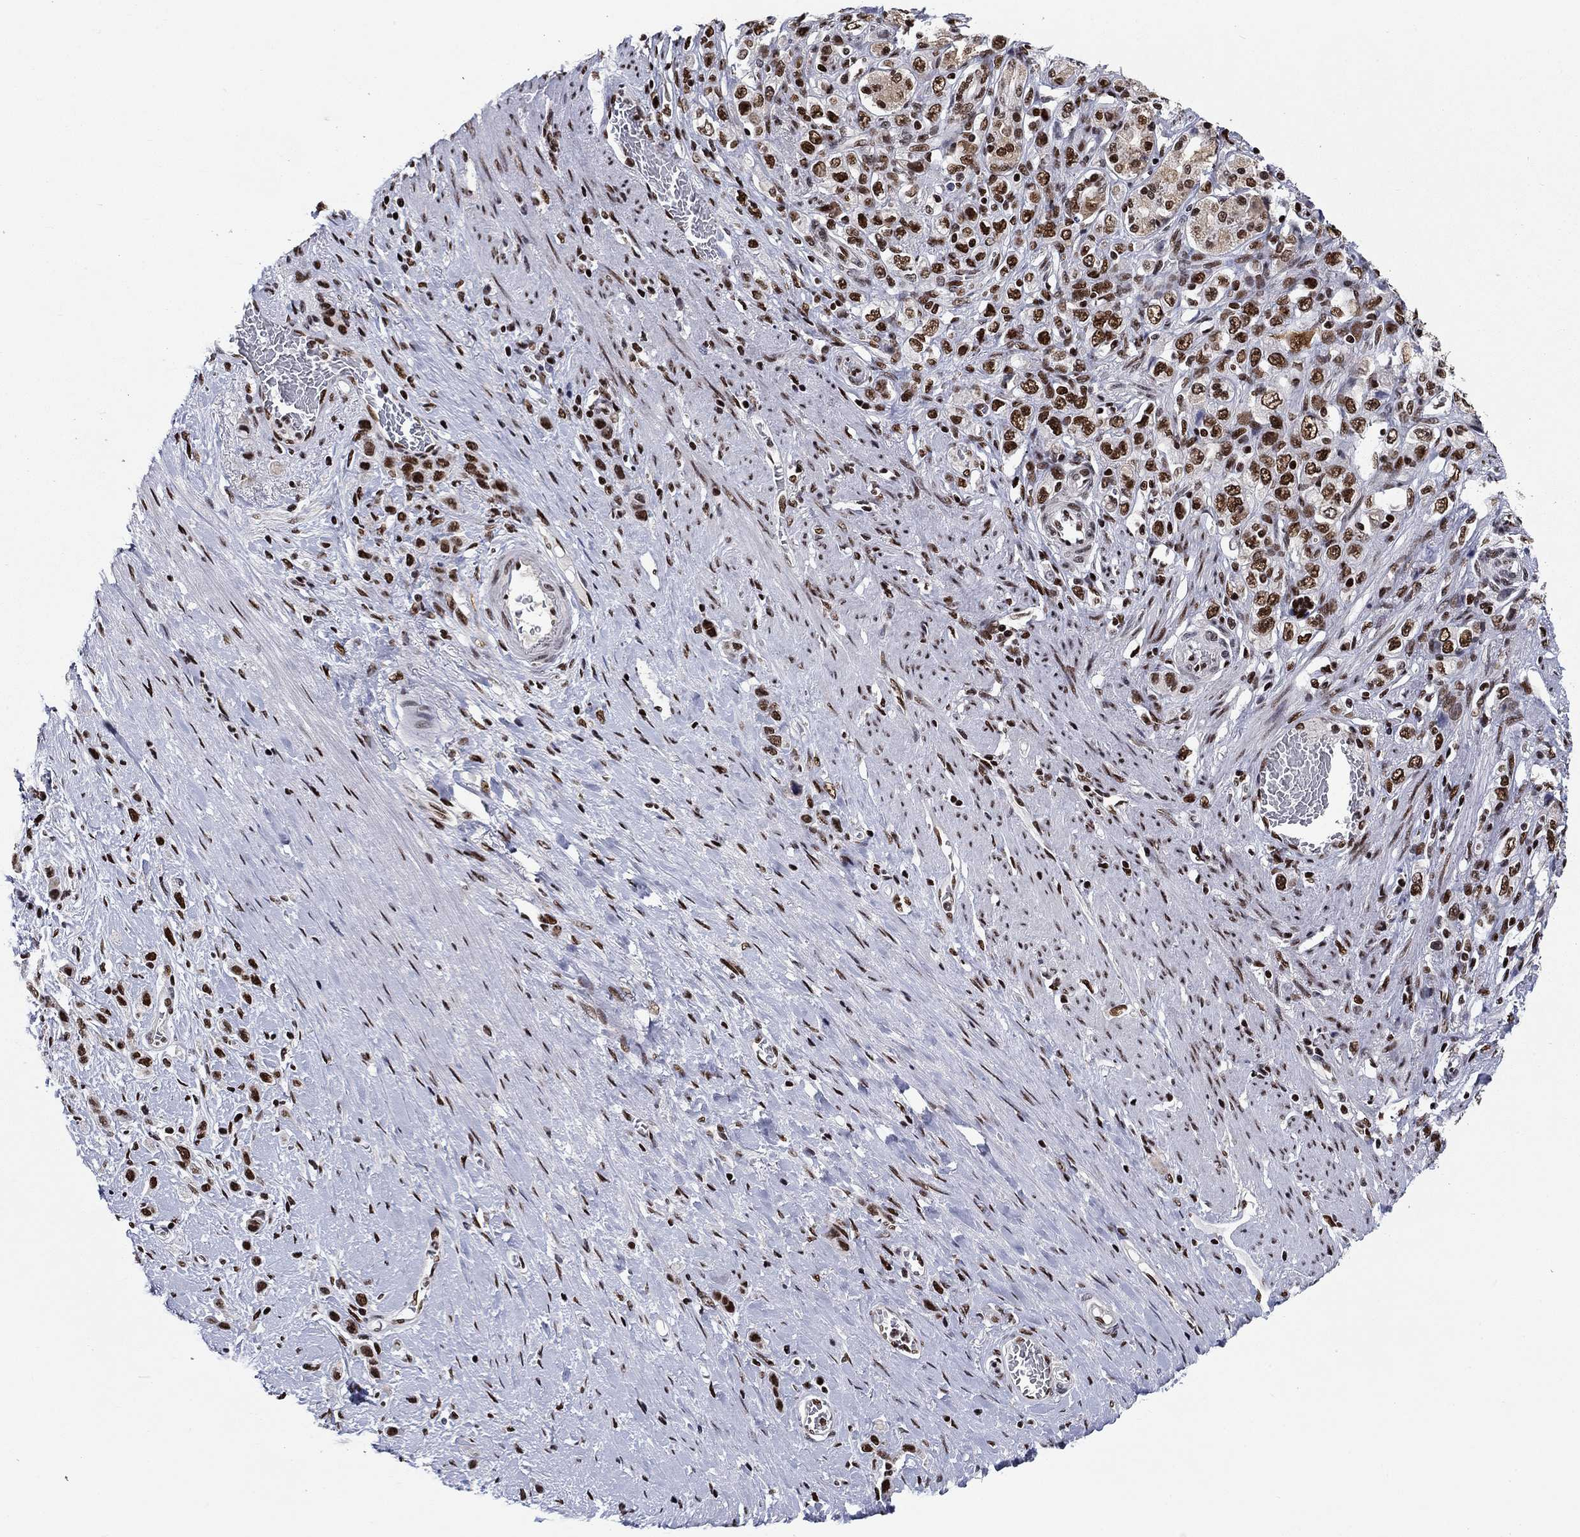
{"staining": {"intensity": "strong", "quantity": ">75%", "location": "nuclear"}, "tissue": "stomach cancer", "cell_type": "Tumor cells", "image_type": "cancer", "snomed": [{"axis": "morphology", "description": "Normal tissue, NOS"}, {"axis": "morphology", "description": "Adenocarcinoma, NOS"}, {"axis": "morphology", "description": "Adenocarcinoma, High grade"}, {"axis": "topography", "description": "Stomach, upper"}, {"axis": "topography", "description": "Stomach"}], "caption": "Stomach high-grade adenocarcinoma tissue displays strong nuclear positivity in approximately >75% of tumor cells", "gene": "RPRD1B", "patient": {"sex": "female", "age": 65}}